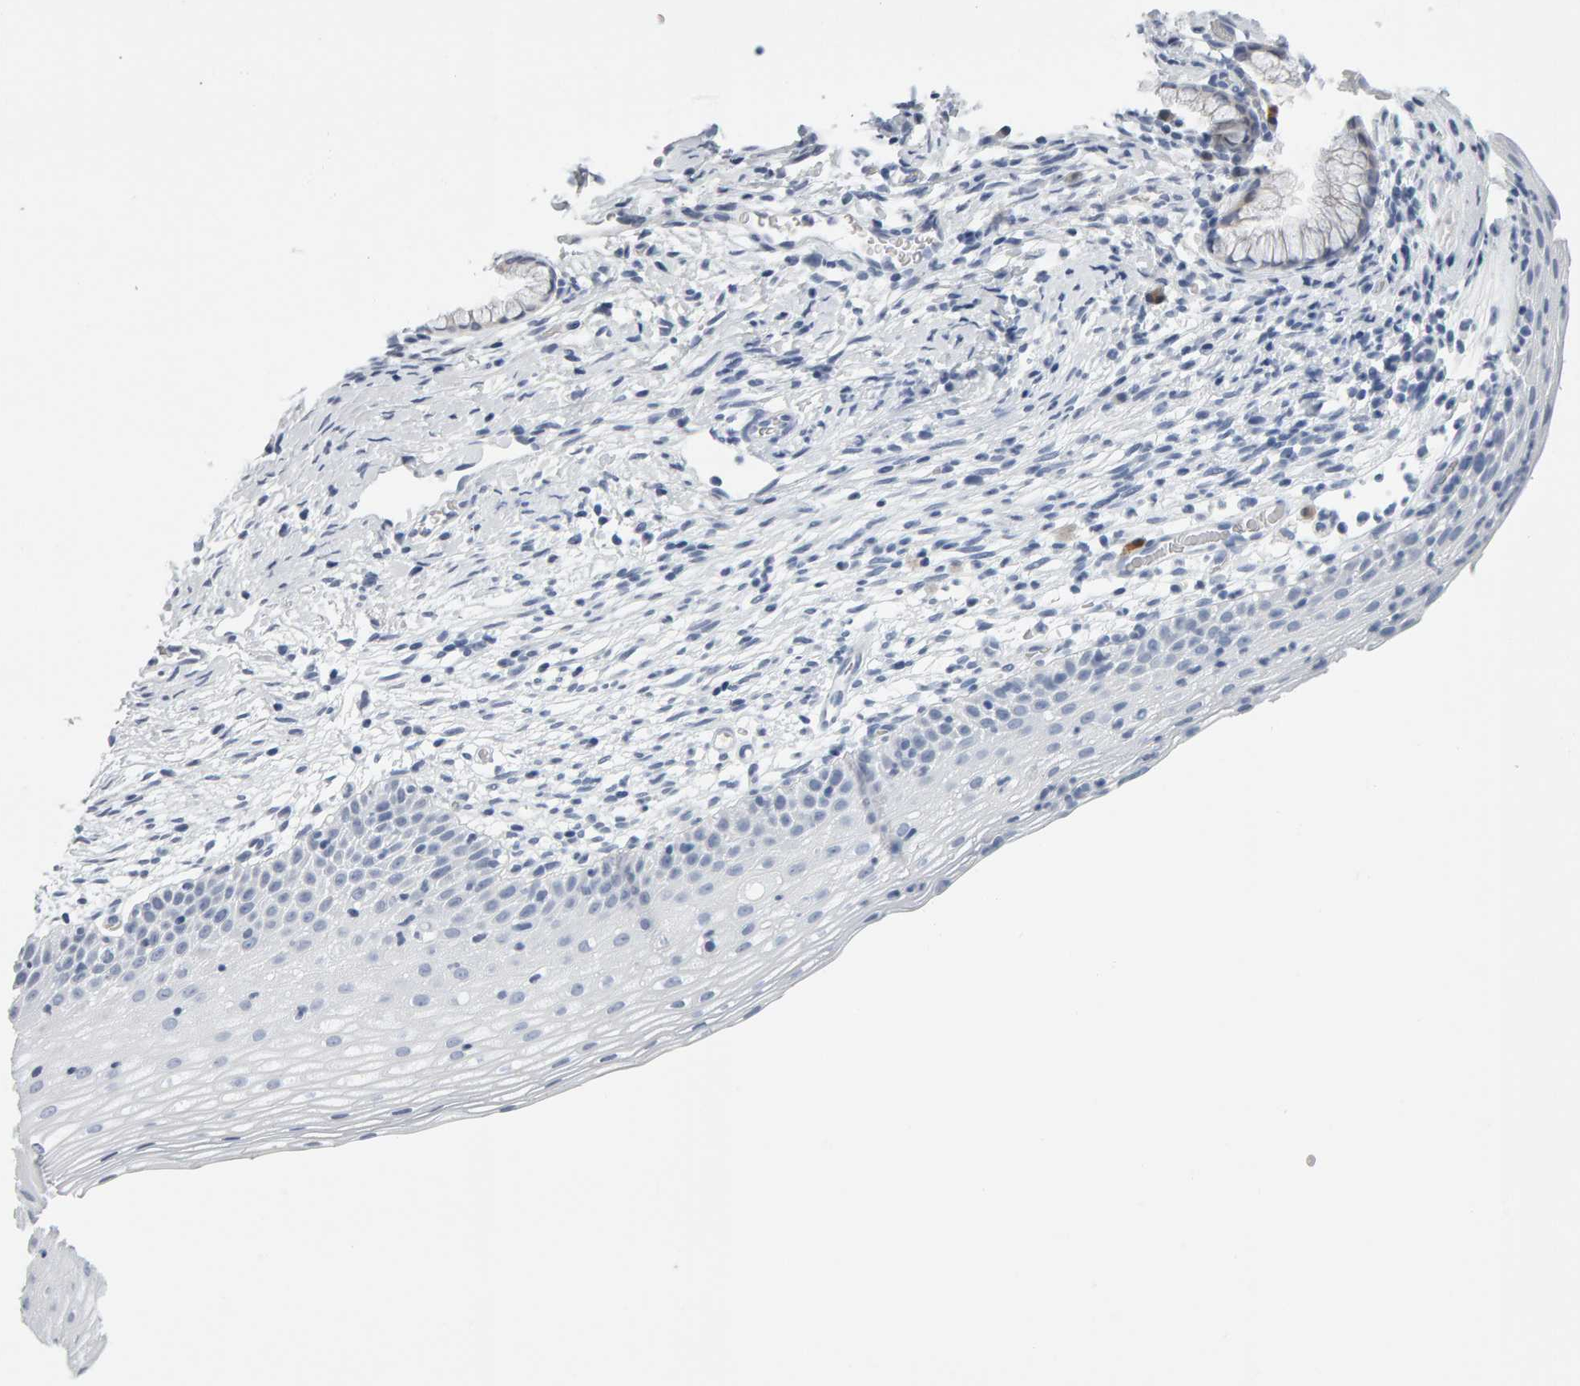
{"staining": {"intensity": "negative", "quantity": "none", "location": "none"}, "tissue": "cervix", "cell_type": "Glandular cells", "image_type": "normal", "snomed": [{"axis": "morphology", "description": "Normal tissue, NOS"}, {"axis": "topography", "description": "Cervix"}], "caption": "An image of cervix stained for a protein shows no brown staining in glandular cells. (DAB IHC with hematoxylin counter stain).", "gene": "CTH", "patient": {"sex": "female", "age": 72}}